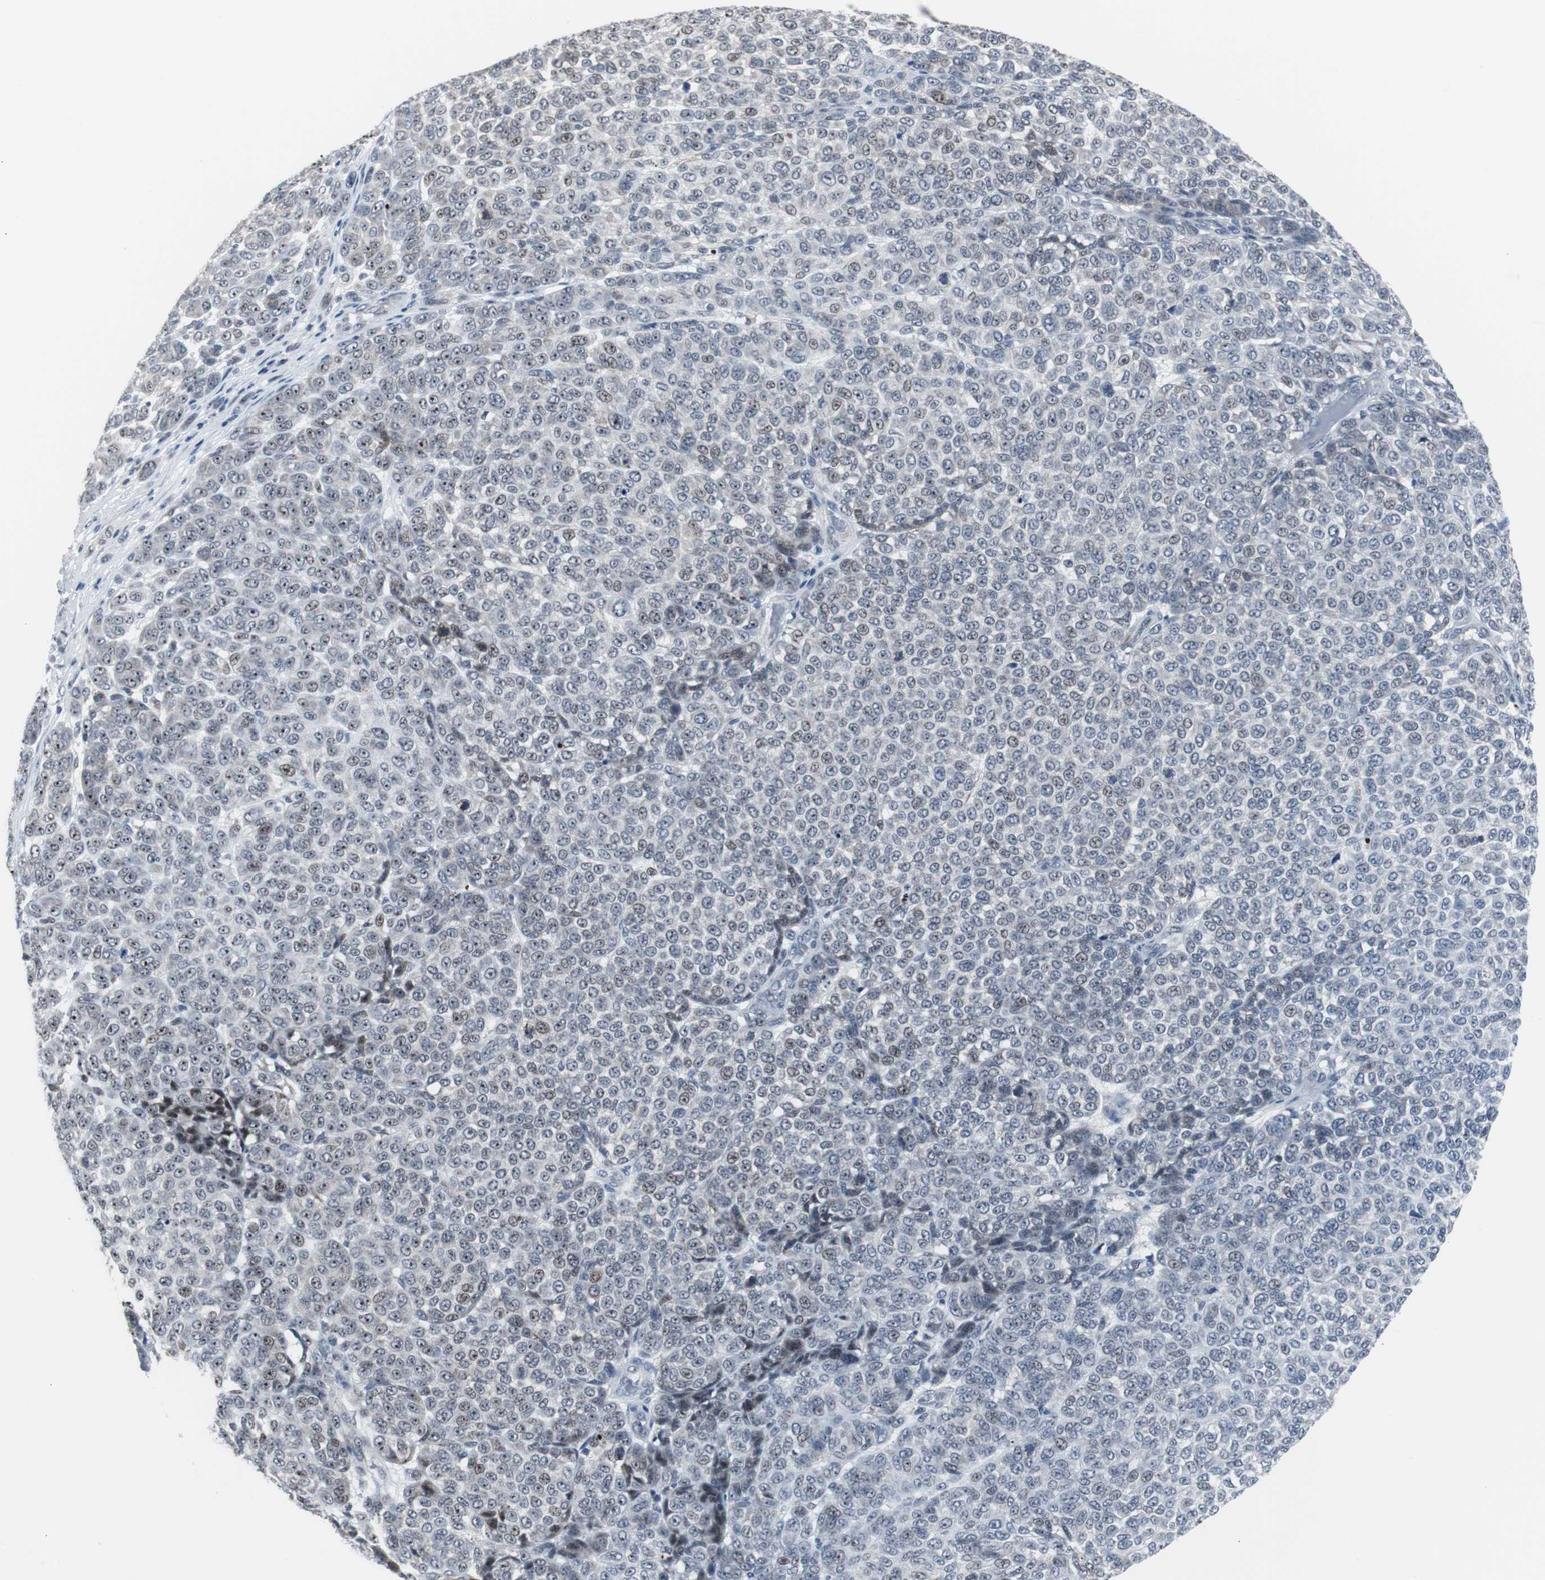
{"staining": {"intensity": "moderate", "quantity": "25%-75%", "location": "nuclear"}, "tissue": "melanoma", "cell_type": "Tumor cells", "image_type": "cancer", "snomed": [{"axis": "morphology", "description": "Malignant melanoma, NOS"}, {"axis": "topography", "description": "Skin"}], "caption": "Human melanoma stained with a brown dye exhibits moderate nuclear positive positivity in about 25%-75% of tumor cells.", "gene": "DOK1", "patient": {"sex": "male", "age": 59}}